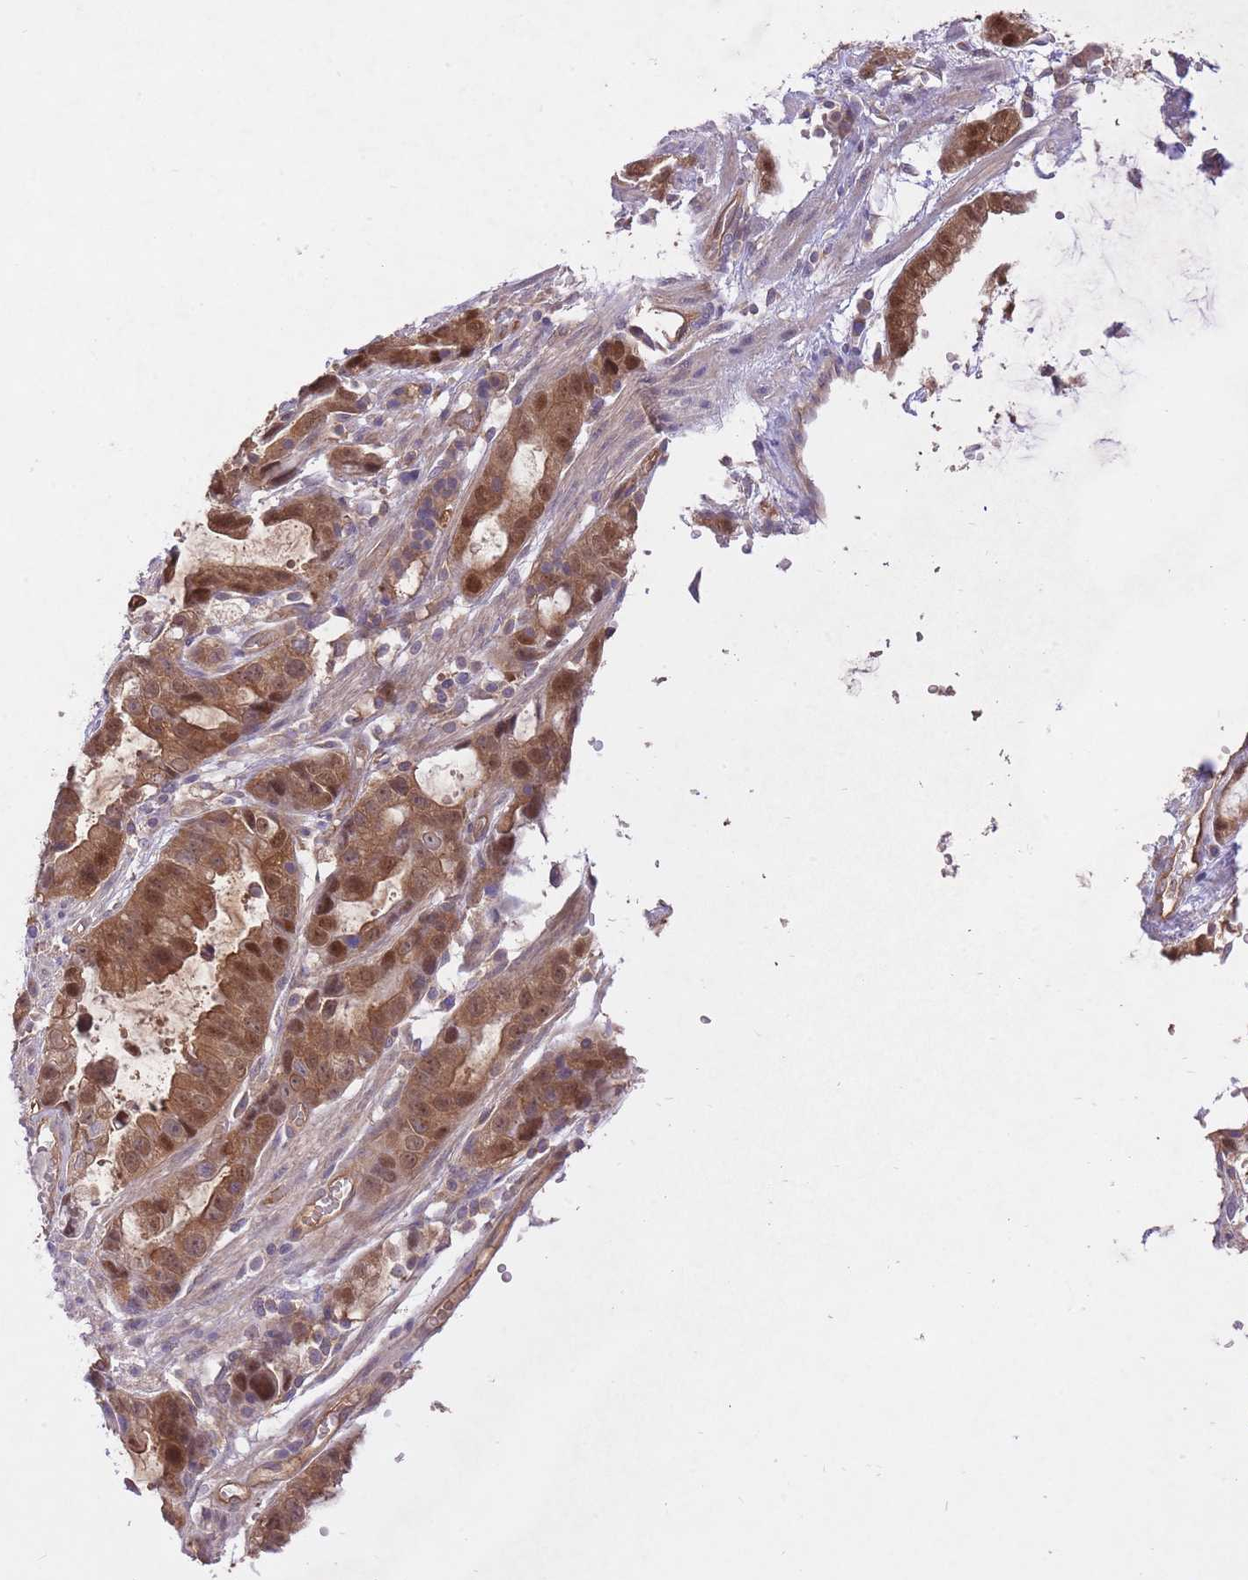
{"staining": {"intensity": "strong", "quantity": ">75%", "location": "cytoplasmic/membranous,nuclear"}, "tissue": "stomach cancer", "cell_type": "Tumor cells", "image_type": "cancer", "snomed": [{"axis": "morphology", "description": "Adenocarcinoma, NOS"}, {"axis": "topography", "description": "Stomach"}], "caption": "This micrograph shows adenocarcinoma (stomach) stained with immunohistochemistry to label a protein in brown. The cytoplasmic/membranous and nuclear of tumor cells show strong positivity for the protein. Nuclei are counter-stained blue.", "gene": "PREP", "patient": {"sex": "male", "age": 55}}